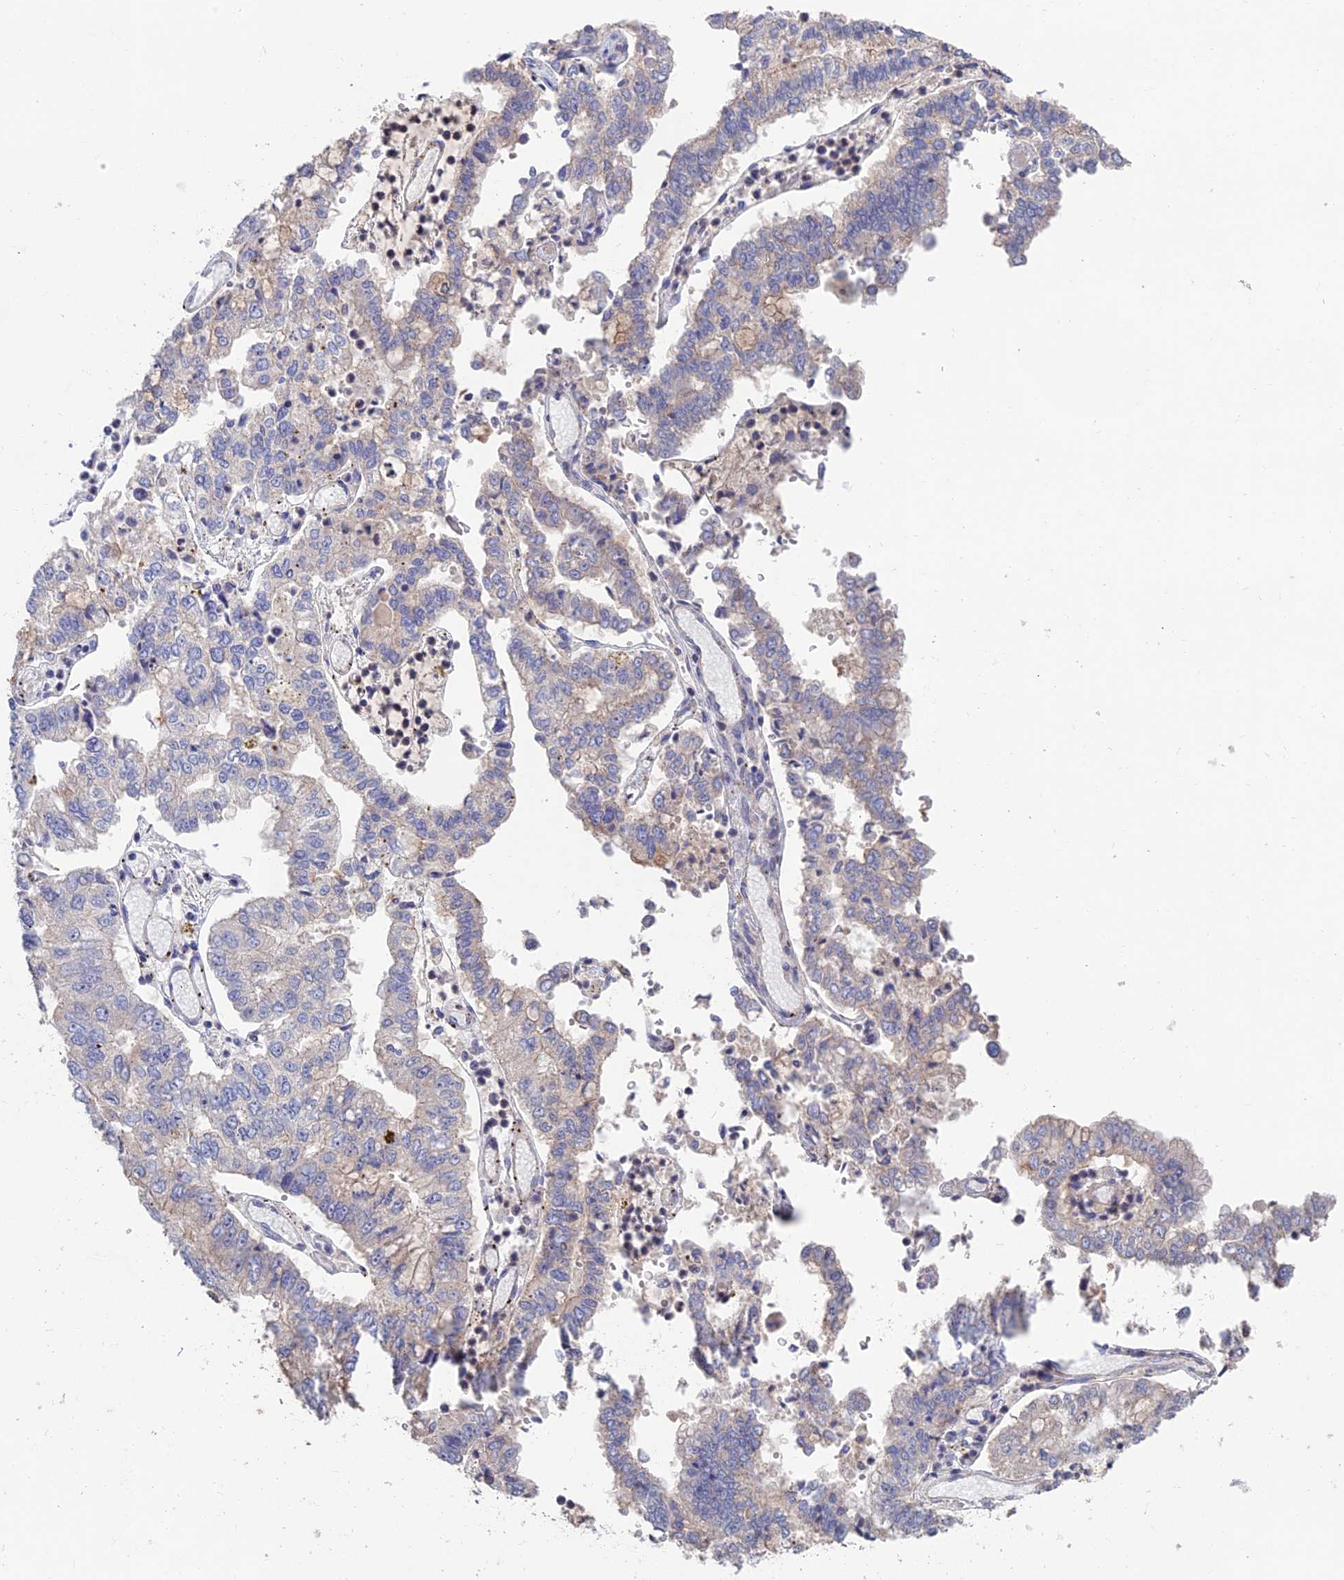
{"staining": {"intensity": "negative", "quantity": "none", "location": "none"}, "tissue": "stomach cancer", "cell_type": "Tumor cells", "image_type": "cancer", "snomed": [{"axis": "morphology", "description": "Adenocarcinoma, NOS"}, {"axis": "topography", "description": "Stomach"}], "caption": "Image shows no significant protein staining in tumor cells of stomach cancer.", "gene": "USP37", "patient": {"sex": "male", "age": 76}}